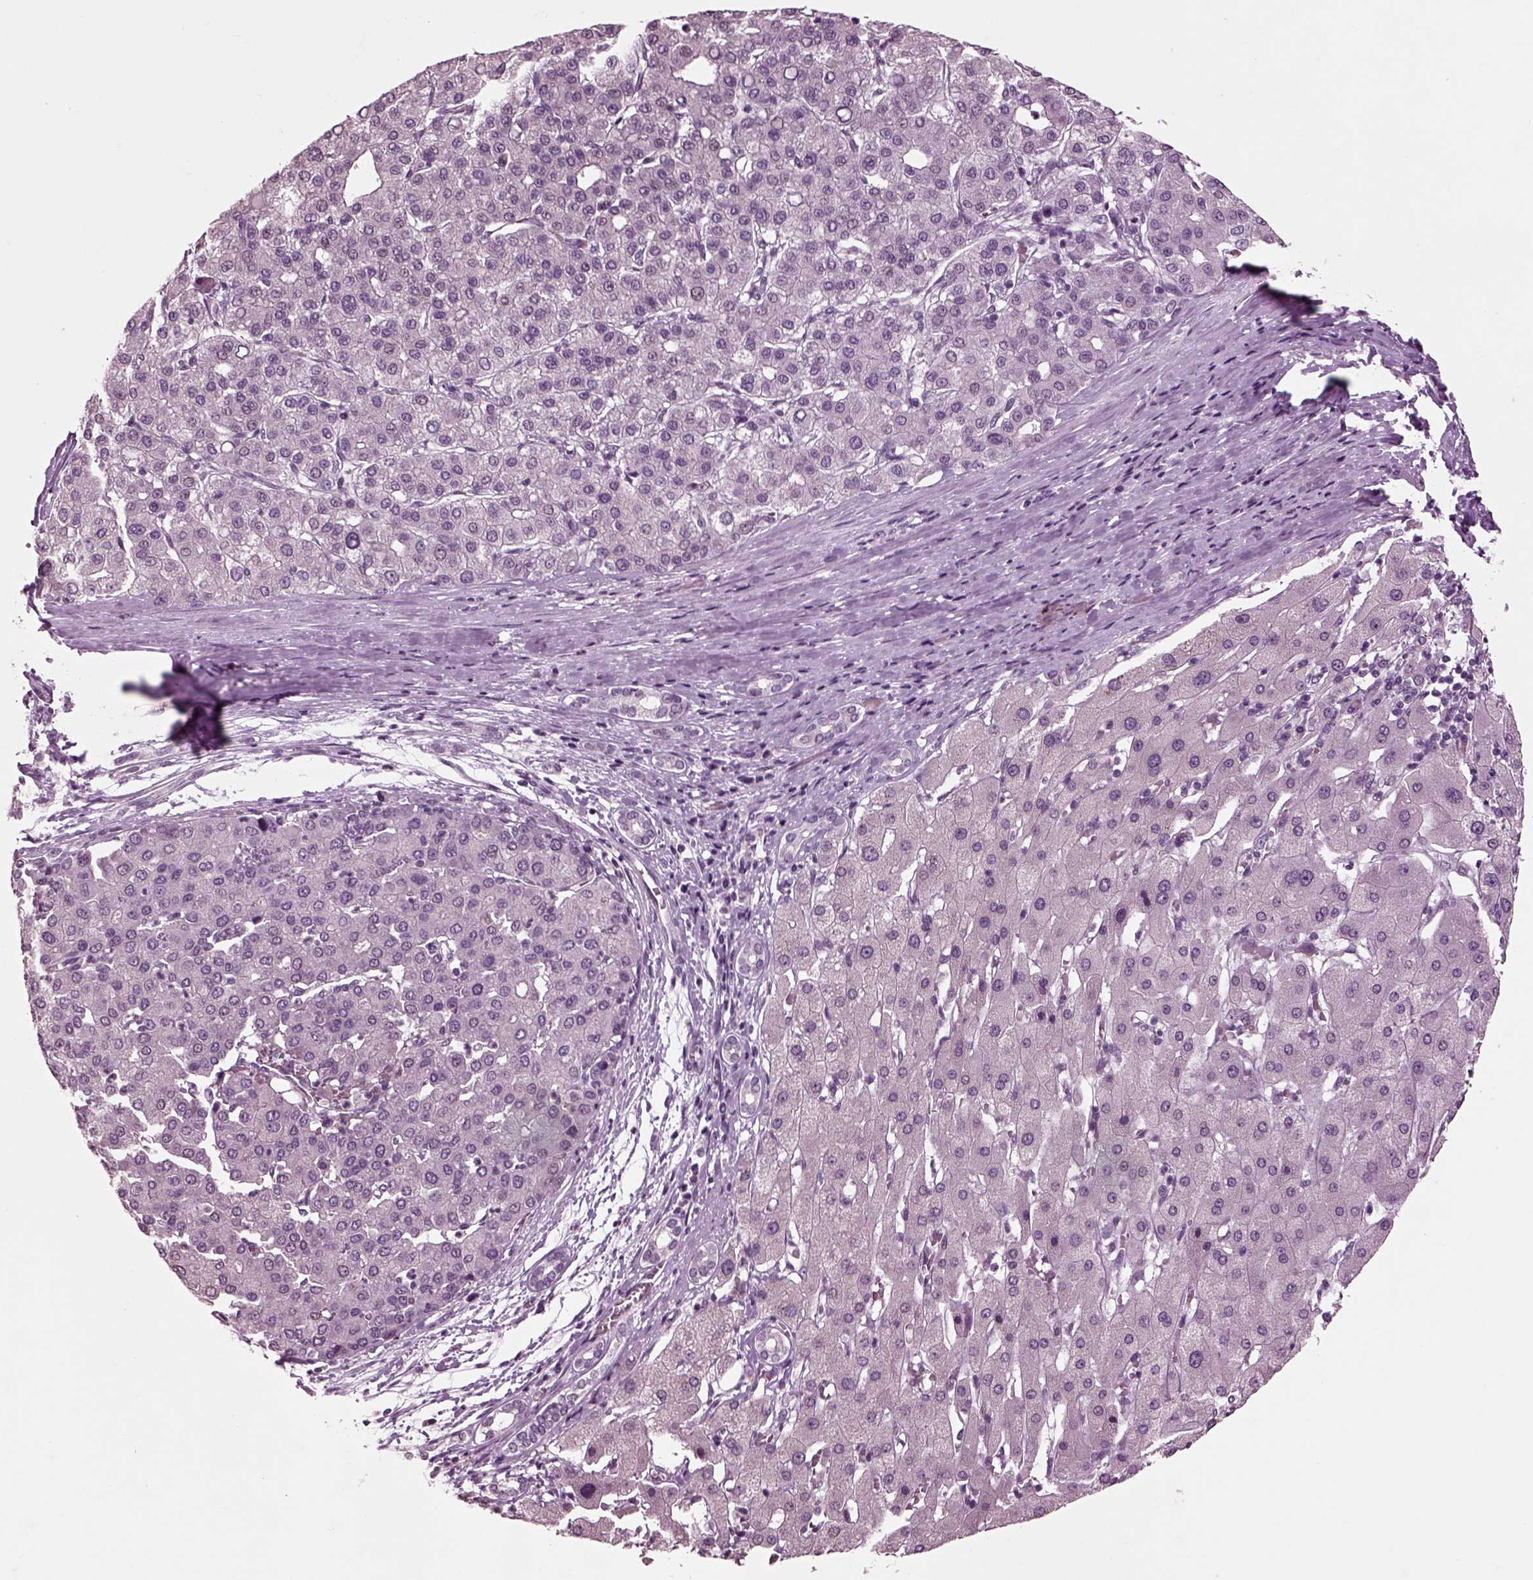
{"staining": {"intensity": "negative", "quantity": "none", "location": "none"}, "tissue": "liver cancer", "cell_type": "Tumor cells", "image_type": "cancer", "snomed": [{"axis": "morphology", "description": "Carcinoma, Hepatocellular, NOS"}, {"axis": "topography", "description": "Liver"}], "caption": "Tumor cells show no significant protein positivity in liver cancer (hepatocellular carcinoma).", "gene": "CHGB", "patient": {"sex": "male", "age": 65}}